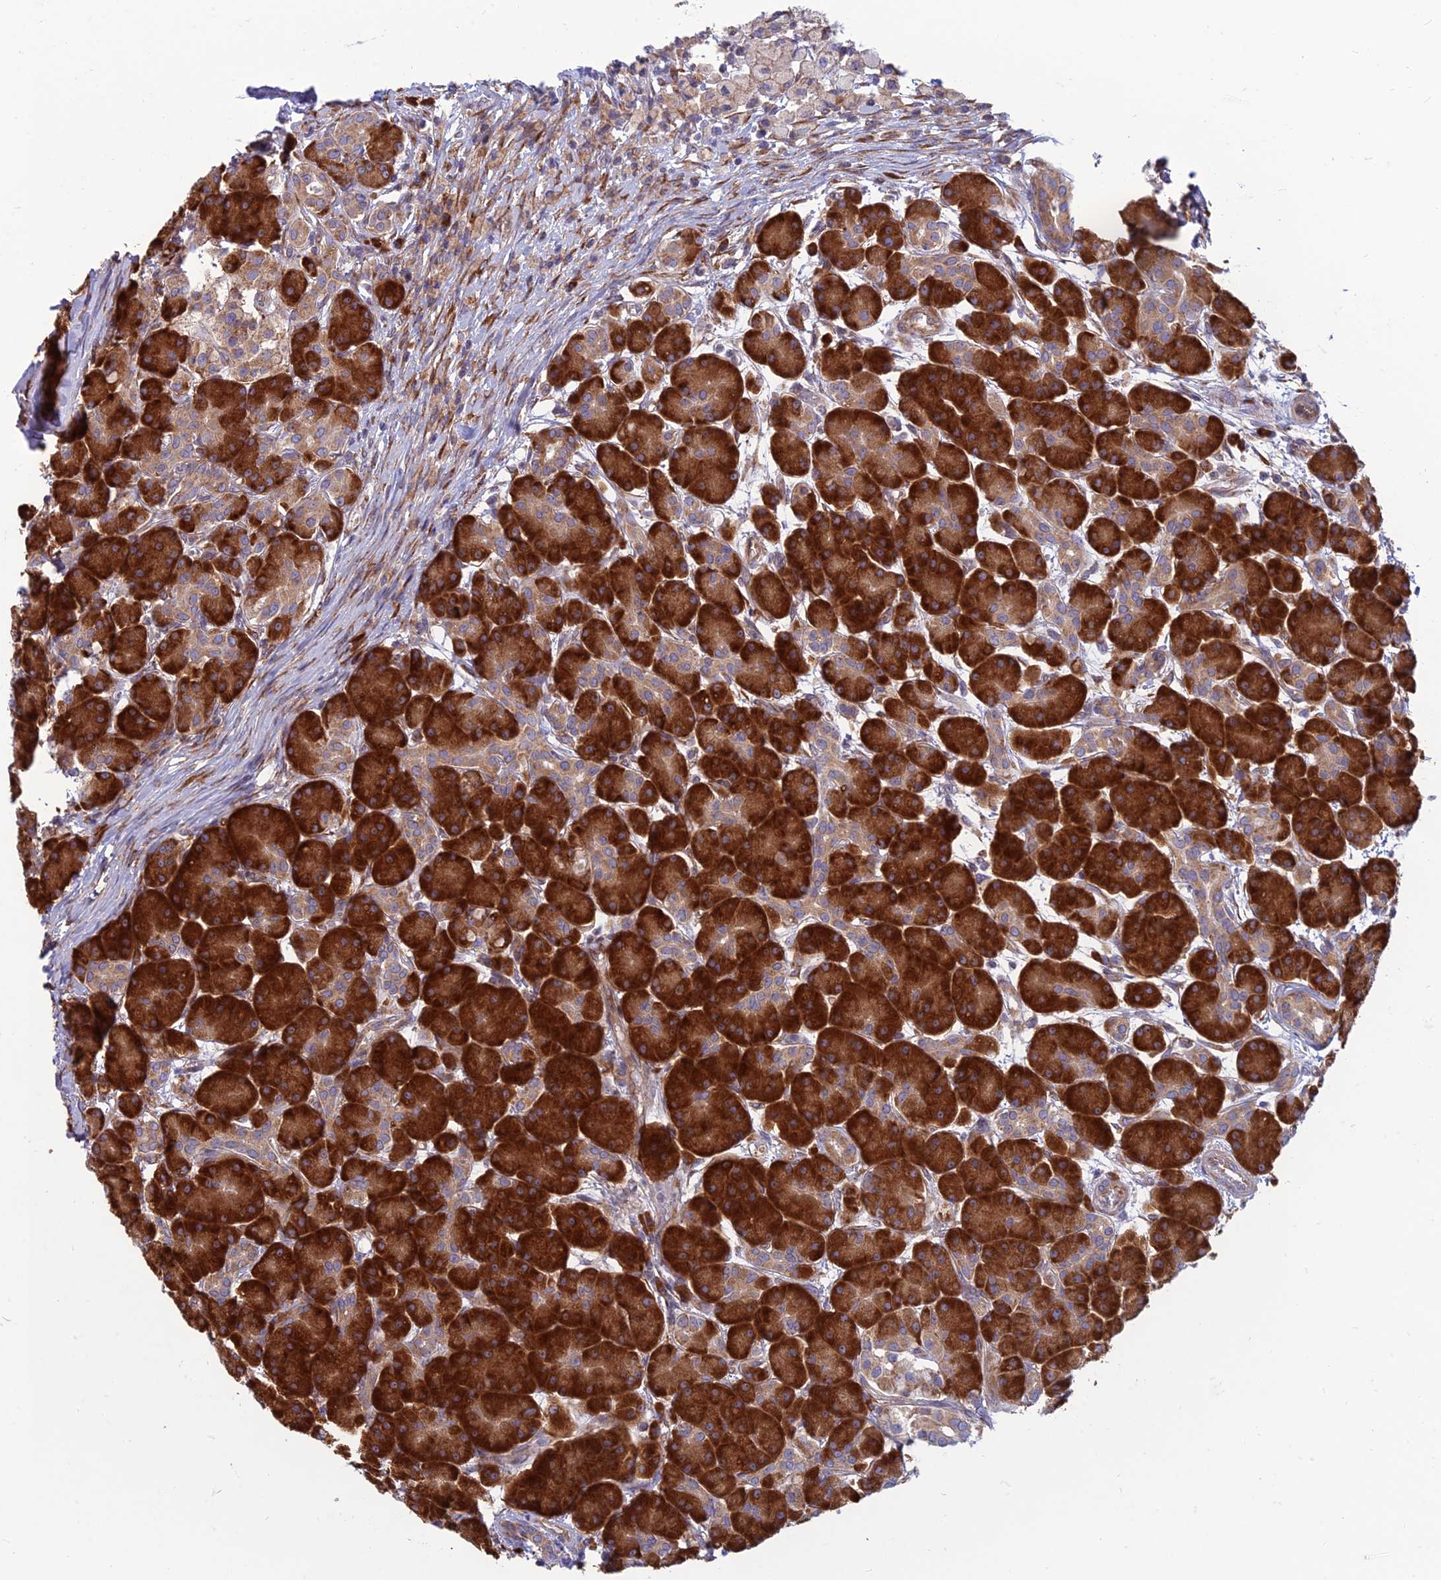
{"staining": {"intensity": "strong", "quantity": ">75%", "location": "cytoplasmic/membranous"}, "tissue": "pancreas", "cell_type": "Exocrine glandular cells", "image_type": "normal", "snomed": [{"axis": "morphology", "description": "Normal tissue, NOS"}, {"axis": "topography", "description": "Pancreas"}], "caption": "Immunohistochemical staining of unremarkable pancreas demonstrates high levels of strong cytoplasmic/membranous expression in about >75% of exocrine glandular cells.", "gene": "RPL17", "patient": {"sex": "male", "age": 63}}